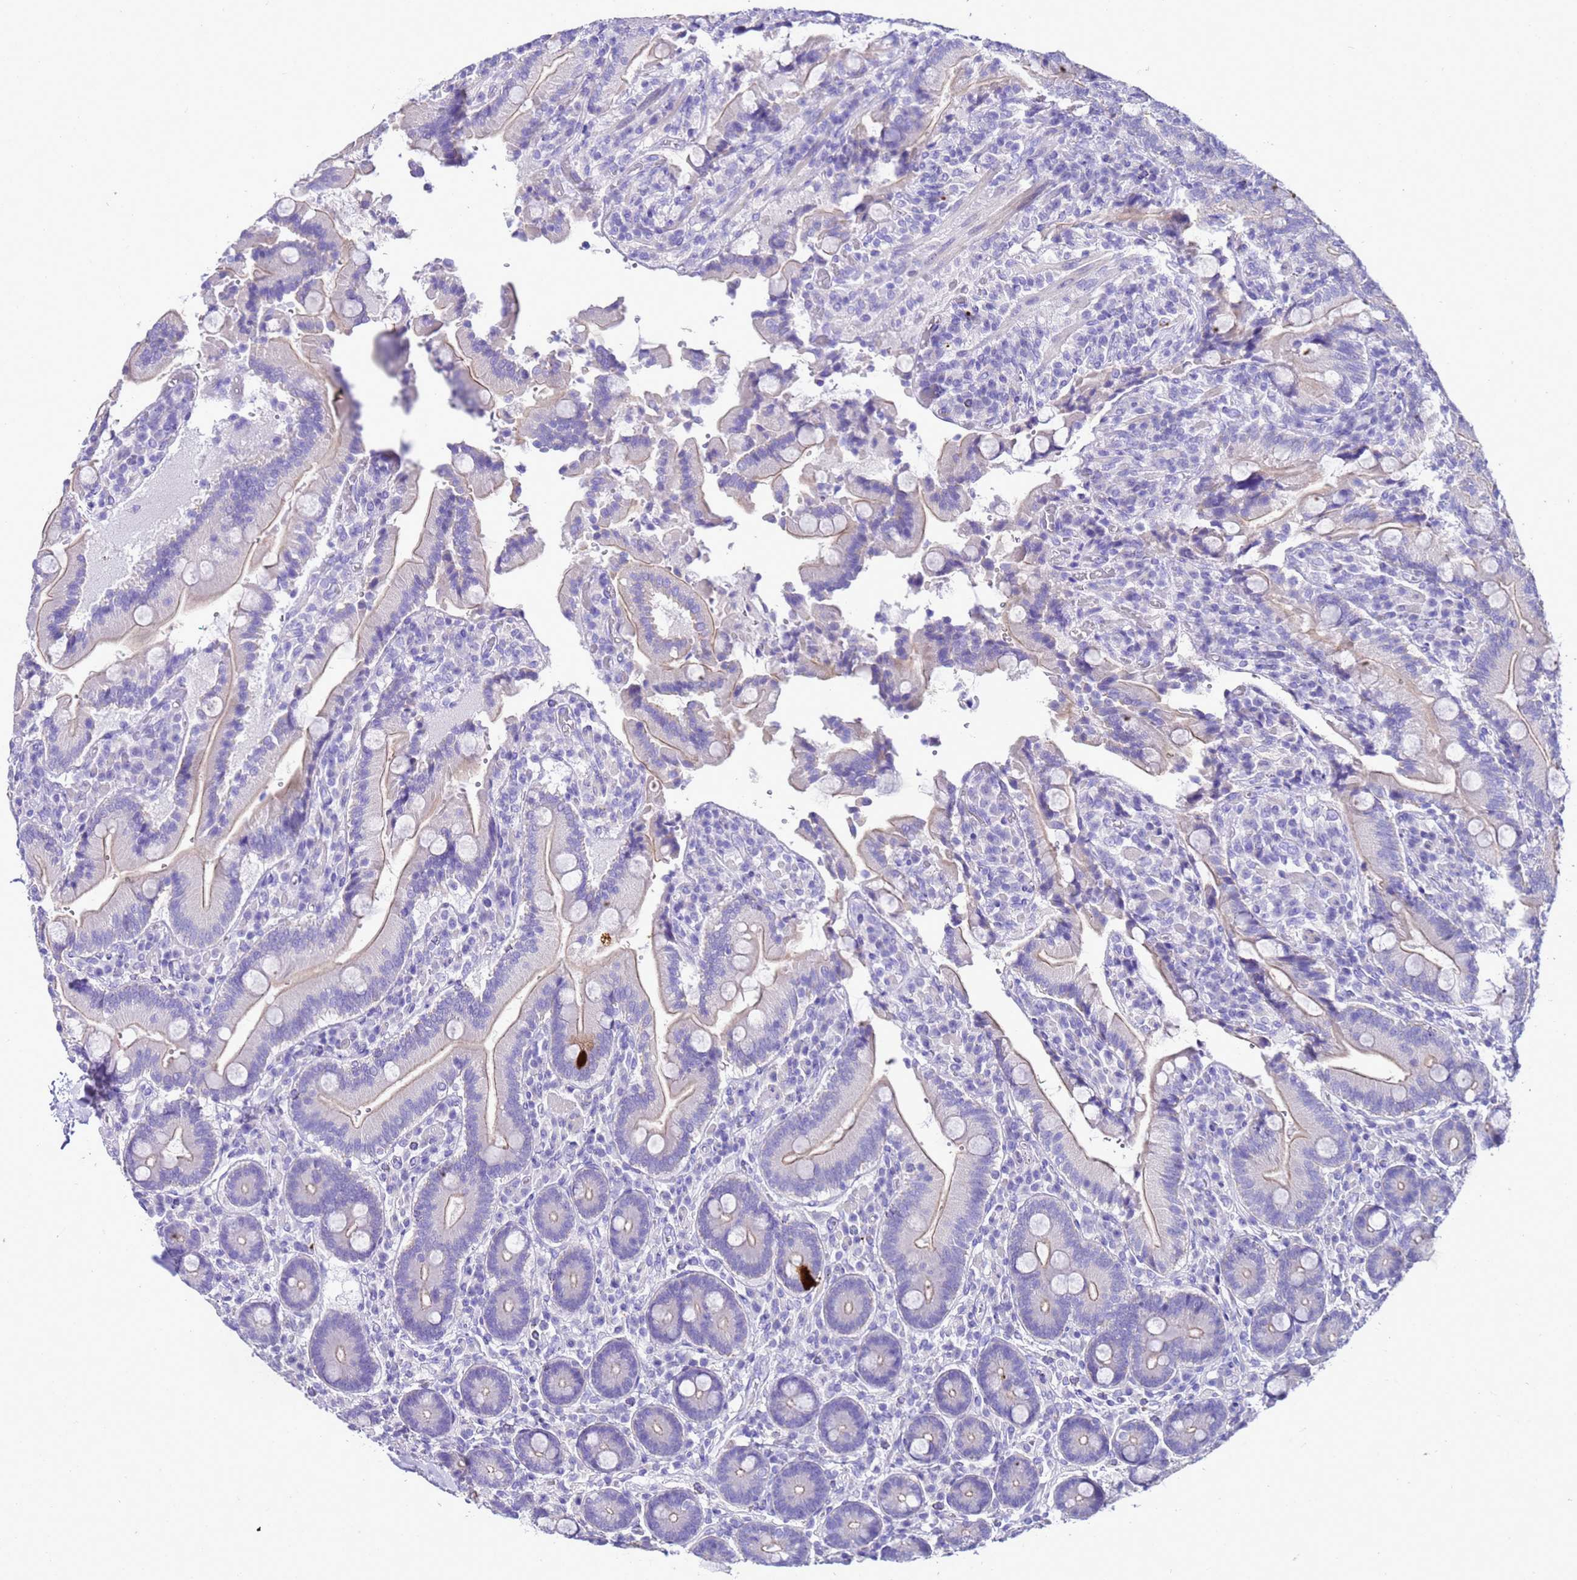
{"staining": {"intensity": "strong", "quantity": "<25%", "location": "cytoplasmic/membranous"}, "tissue": "duodenum", "cell_type": "Glandular cells", "image_type": "normal", "snomed": [{"axis": "morphology", "description": "Normal tissue, NOS"}, {"axis": "topography", "description": "Duodenum"}], "caption": "IHC (DAB) staining of benign duodenum demonstrates strong cytoplasmic/membranous protein staining in about <25% of glandular cells.", "gene": "BEST2", "patient": {"sex": "female", "age": 62}}